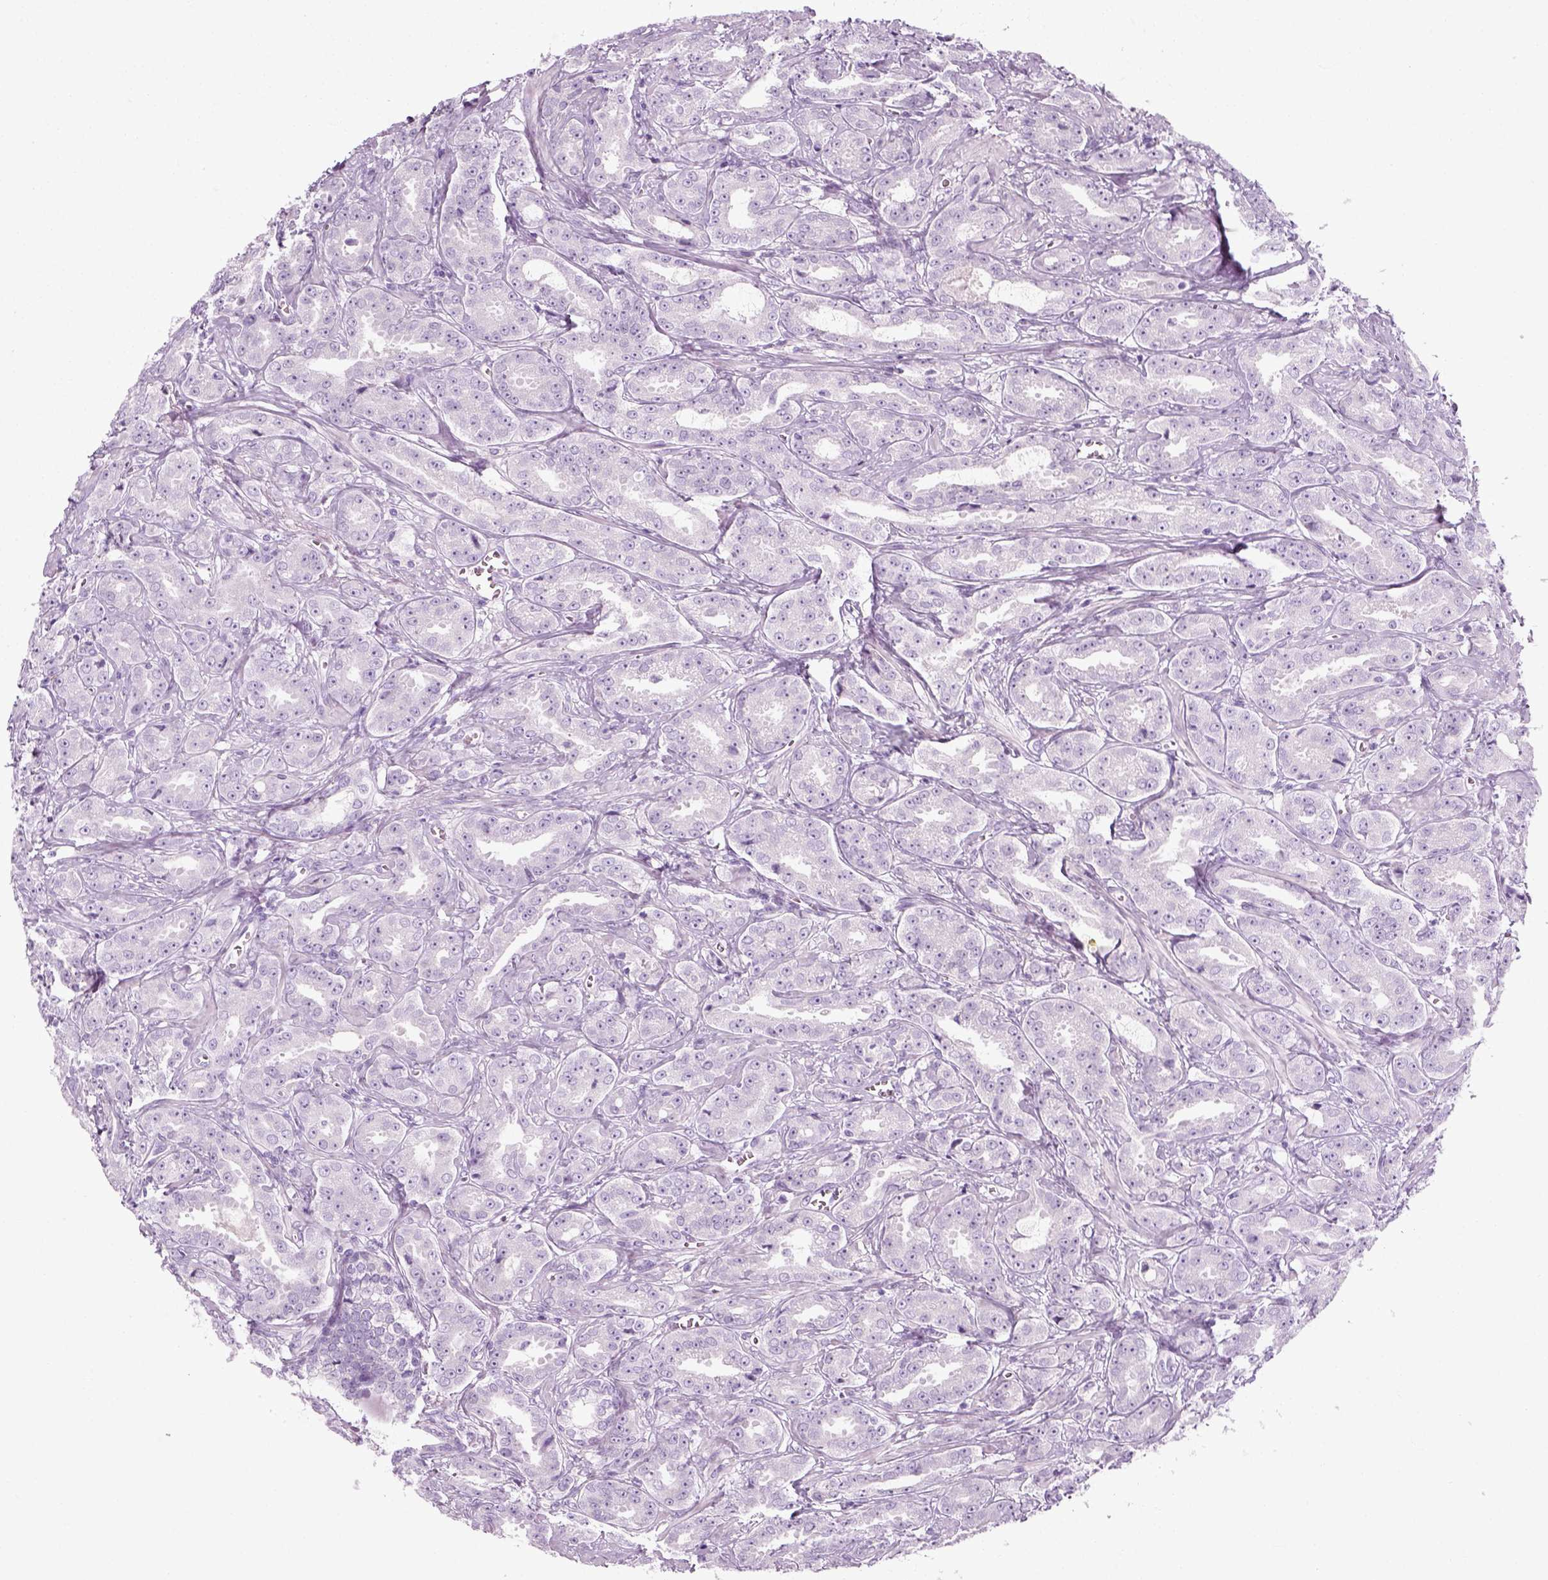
{"staining": {"intensity": "negative", "quantity": "none", "location": "none"}, "tissue": "prostate cancer", "cell_type": "Tumor cells", "image_type": "cancer", "snomed": [{"axis": "morphology", "description": "Adenocarcinoma, High grade"}, {"axis": "topography", "description": "Prostate"}], "caption": "This photomicrograph is of adenocarcinoma (high-grade) (prostate) stained with IHC to label a protein in brown with the nuclei are counter-stained blue. There is no staining in tumor cells.", "gene": "SLC12A5", "patient": {"sex": "male", "age": 64}}